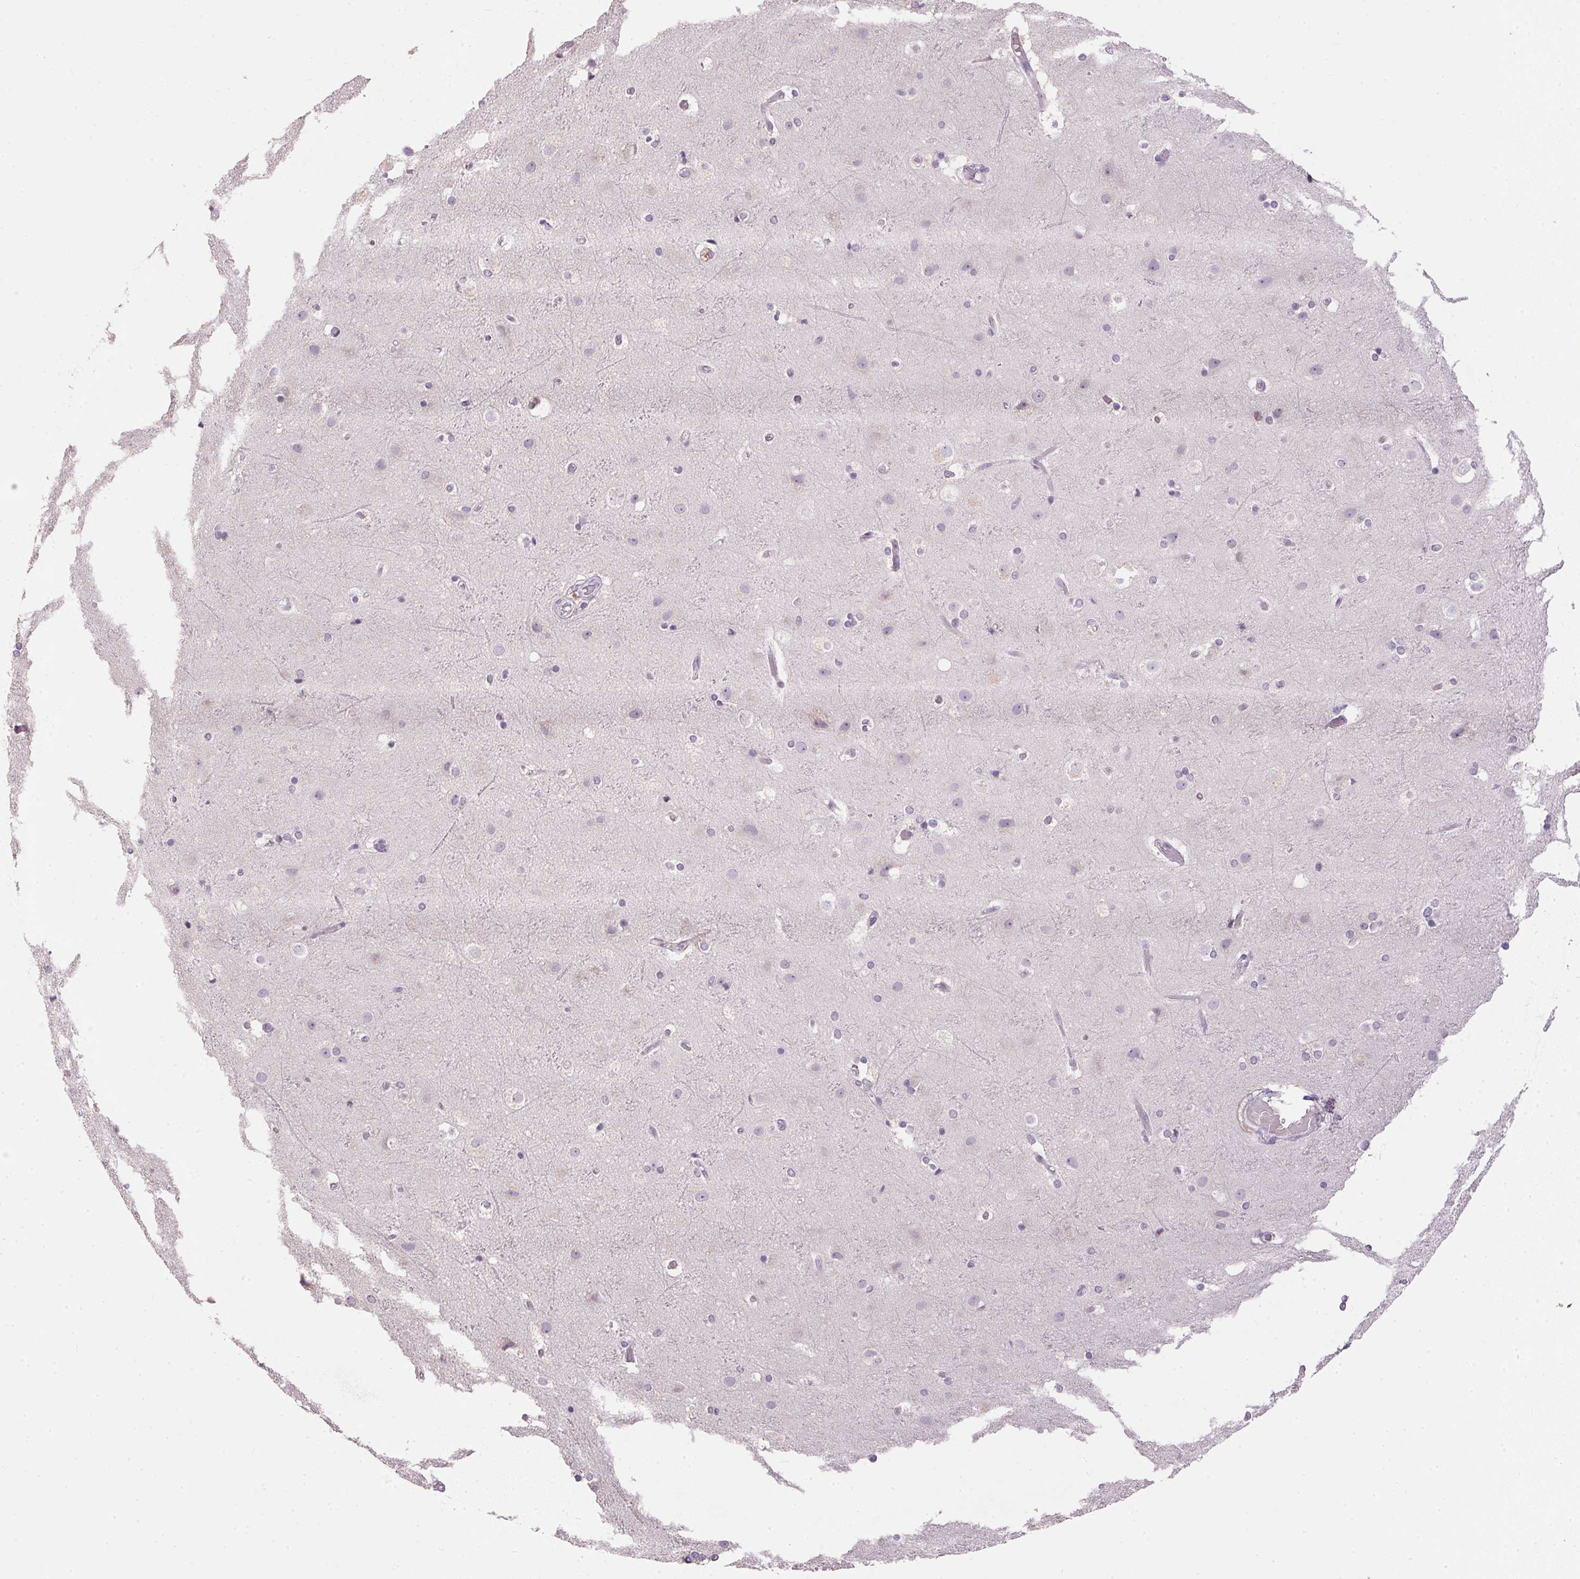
{"staining": {"intensity": "negative", "quantity": "none", "location": "none"}, "tissue": "cerebral cortex", "cell_type": "Endothelial cells", "image_type": "normal", "snomed": [{"axis": "morphology", "description": "Normal tissue, NOS"}, {"axis": "topography", "description": "Cerebral cortex"}], "caption": "A high-resolution image shows immunohistochemistry staining of unremarkable cerebral cortex, which reveals no significant positivity in endothelial cells.", "gene": "SPACA9", "patient": {"sex": "female", "age": 52}}